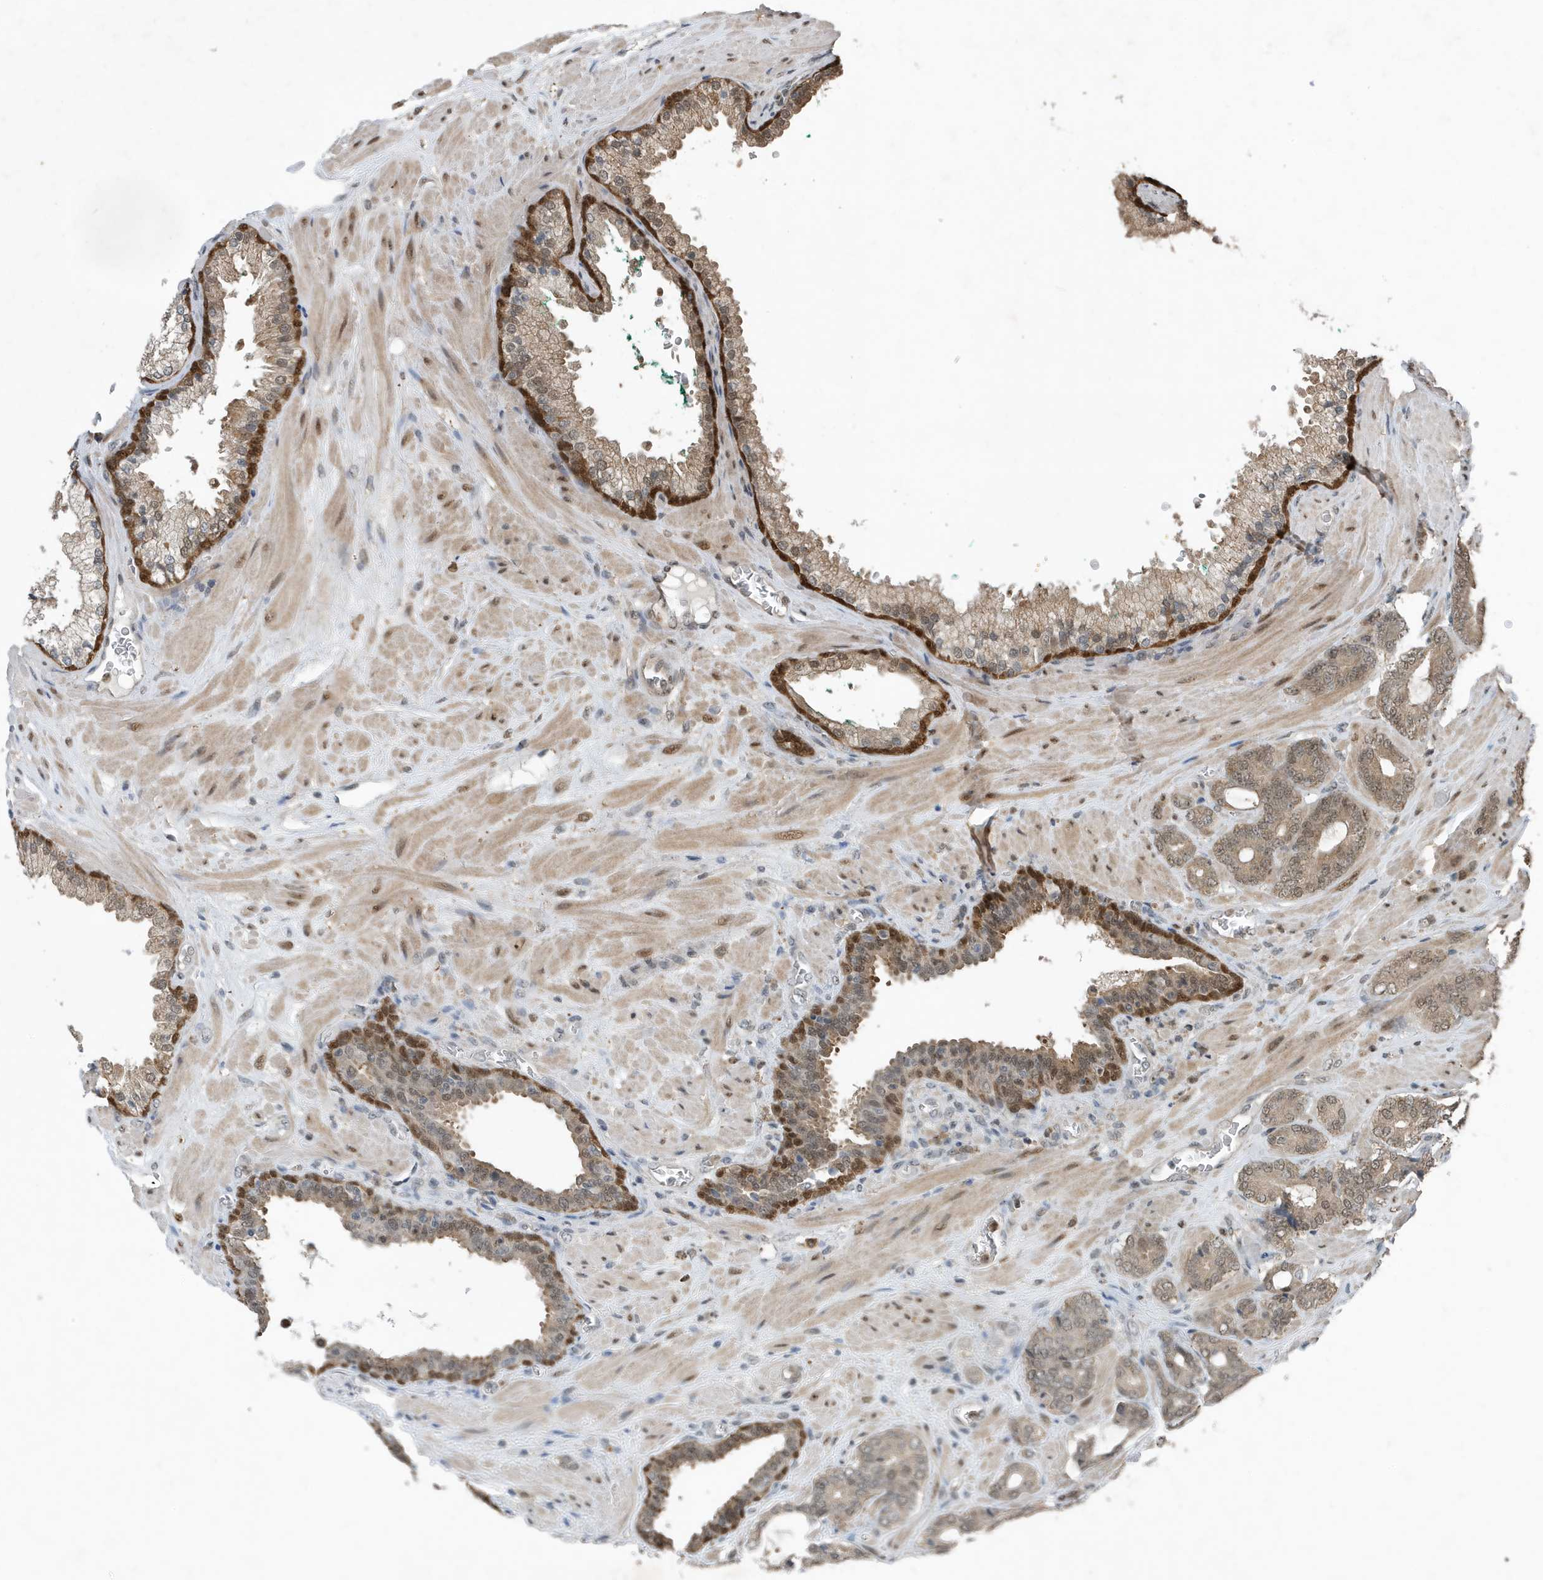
{"staining": {"intensity": "weak", "quantity": ">75%", "location": "cytoplasmic/membranous,nuclear"}, "tissue": "prostate cancer", "cell_type": "Tumor cells", "image_type": "cancer", "snomed": [{"axis": "morphology", "description": "Adenocarcinoma, Low grade"}, {"axis": "topography", "description": "Prostate"}], "caption": "This is a micrograph of immunohistochemistry (IHC) staining of prostate low-grade adenocarcinoma, which shows weak staining in the cytoplasmic/membranous and nuclear of tumor cells.", "gene": "HSPA1A", "patient": {"sex": "male", "age": 63}}